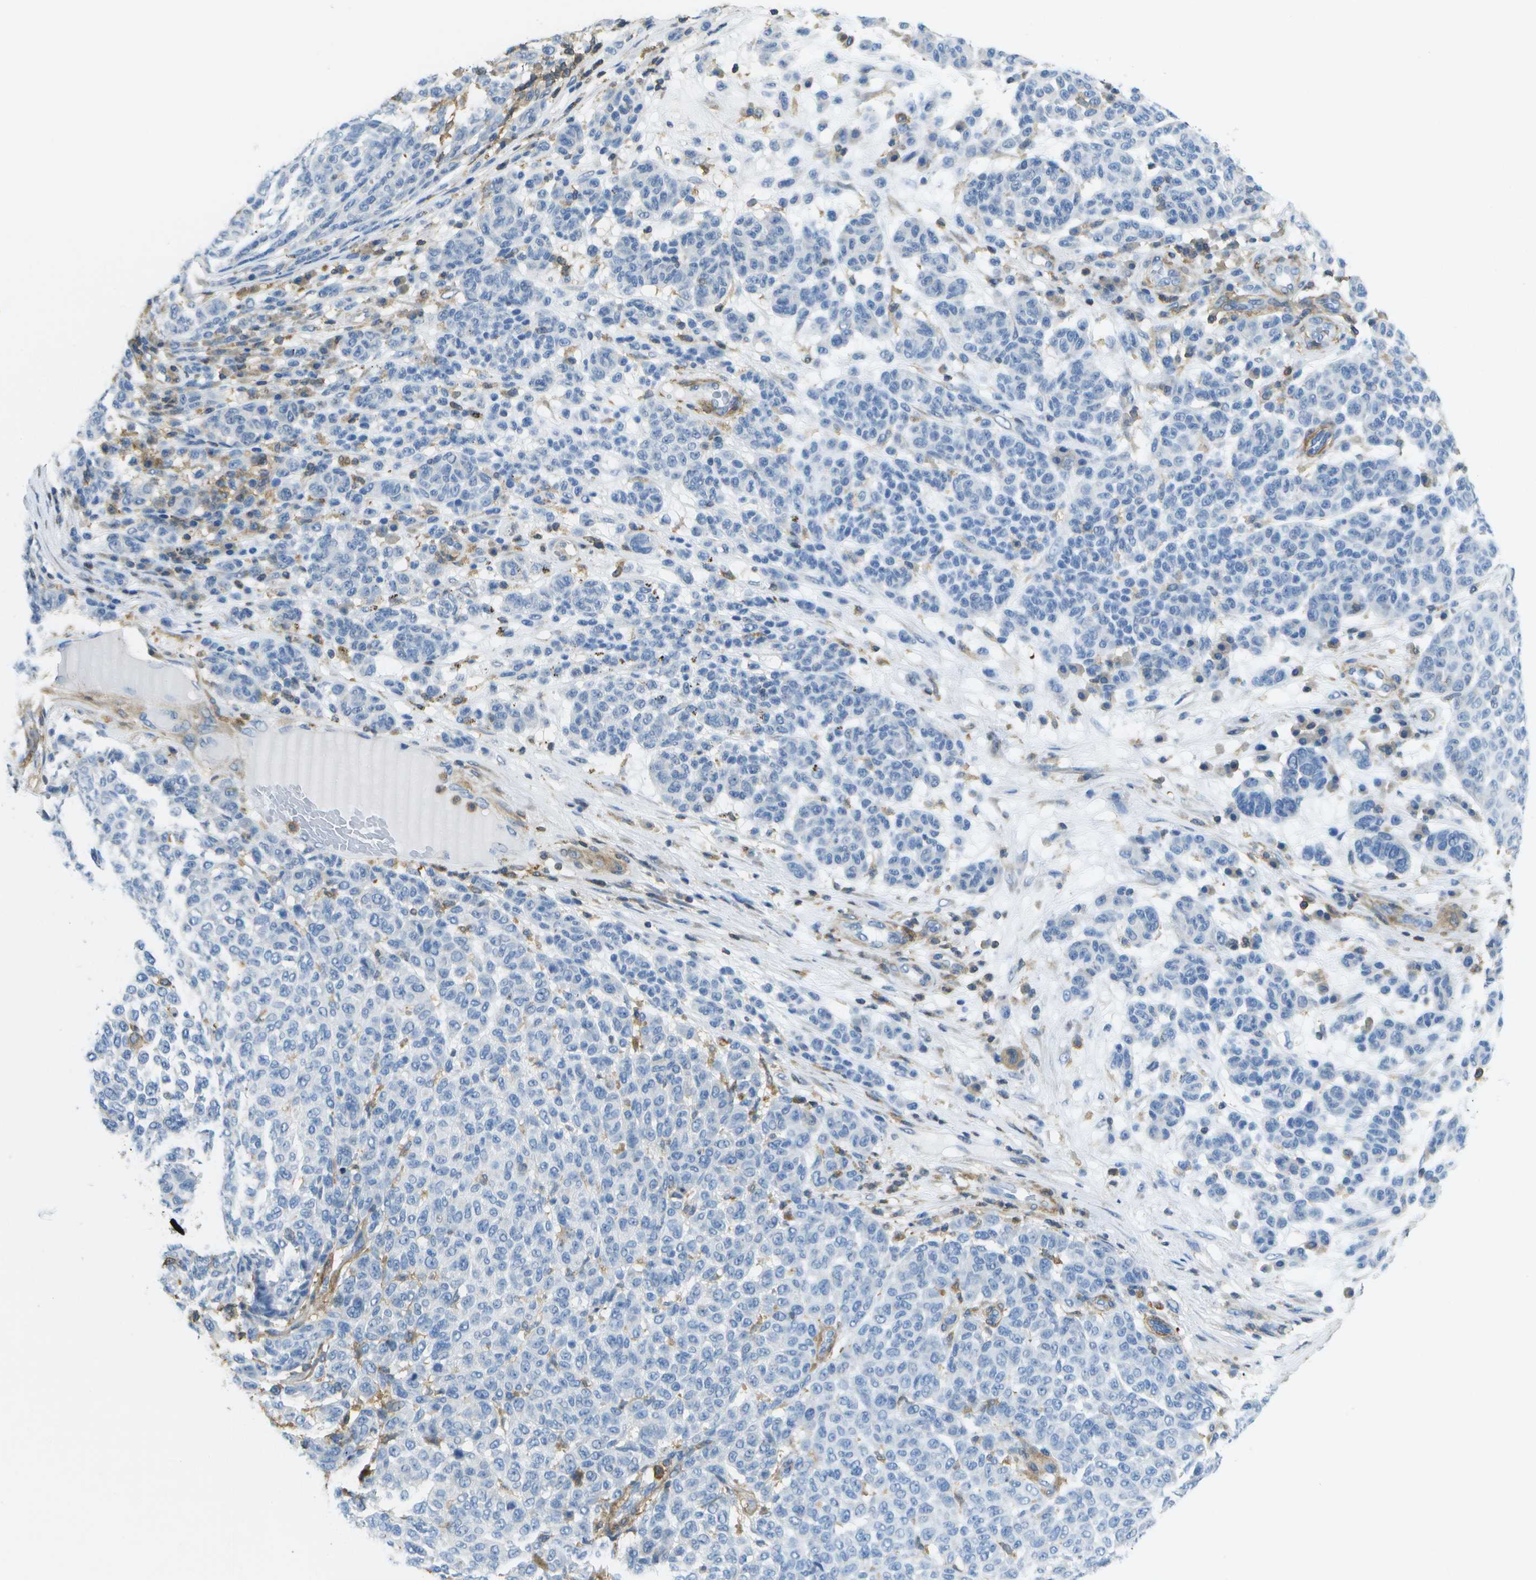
{"staining": {"intensity": "negative", "quantity": "none", "location": "none"}, "tissue": "melanoma", "cell_type": "Tumor cells", "image_type": "cancer", "snomed": [{"axis": "morphology", "description": "Malignant melanoma, NOS"}, {"axis": "topography", "description": "Skin"}], "caption": "This is a photomicrograph of immunohistochemistry staining of malignant melanoma, which shows no expression in tumor cells. Nuclei are stained in blue.", "gene": "RCSD1", "patient": {"sex": "male", "age": 59}}